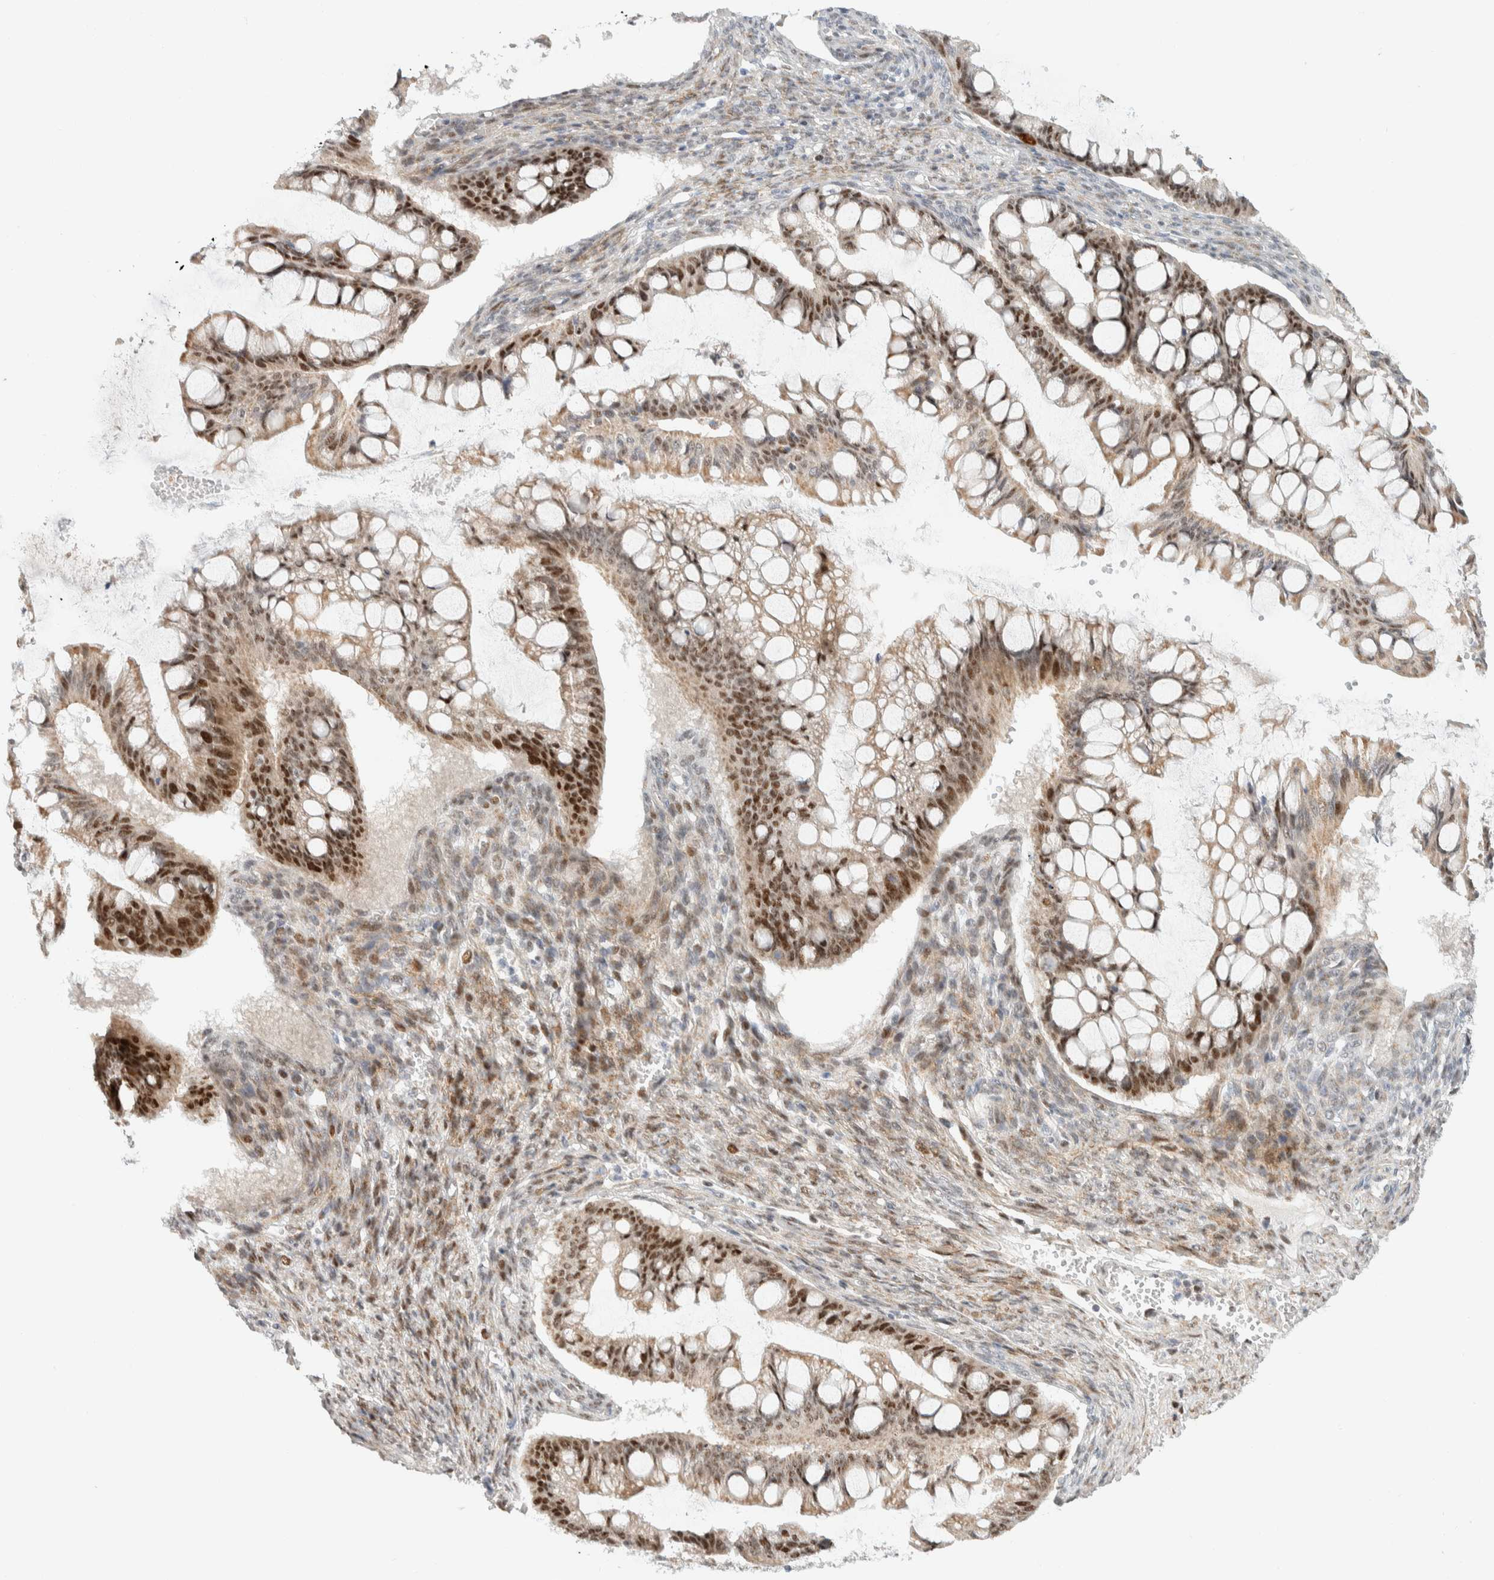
{"staining": {"intensity": "moderate", "quantity": ">75%", "location": "cytoplasmic/membranous,nuclear"}, "tissue": "ovarian cancer", "cell_type": "Tumor cells", "image_type": "cancer", "snomed": [{"axis": "morphology", "description": "Cystadenocarcinoma, mucinous, NOS"}, {"axis": "topography", "description": "Ovary"}], "caption": "The photomicrograph shows staining of ovarian cancer, revealing moderate cytoplasmic/membranous and nuclear protein expression (brown color) within tumor cells.", "gene": "TSPAN32", "patient": {"sex": "female", "age": 73}}